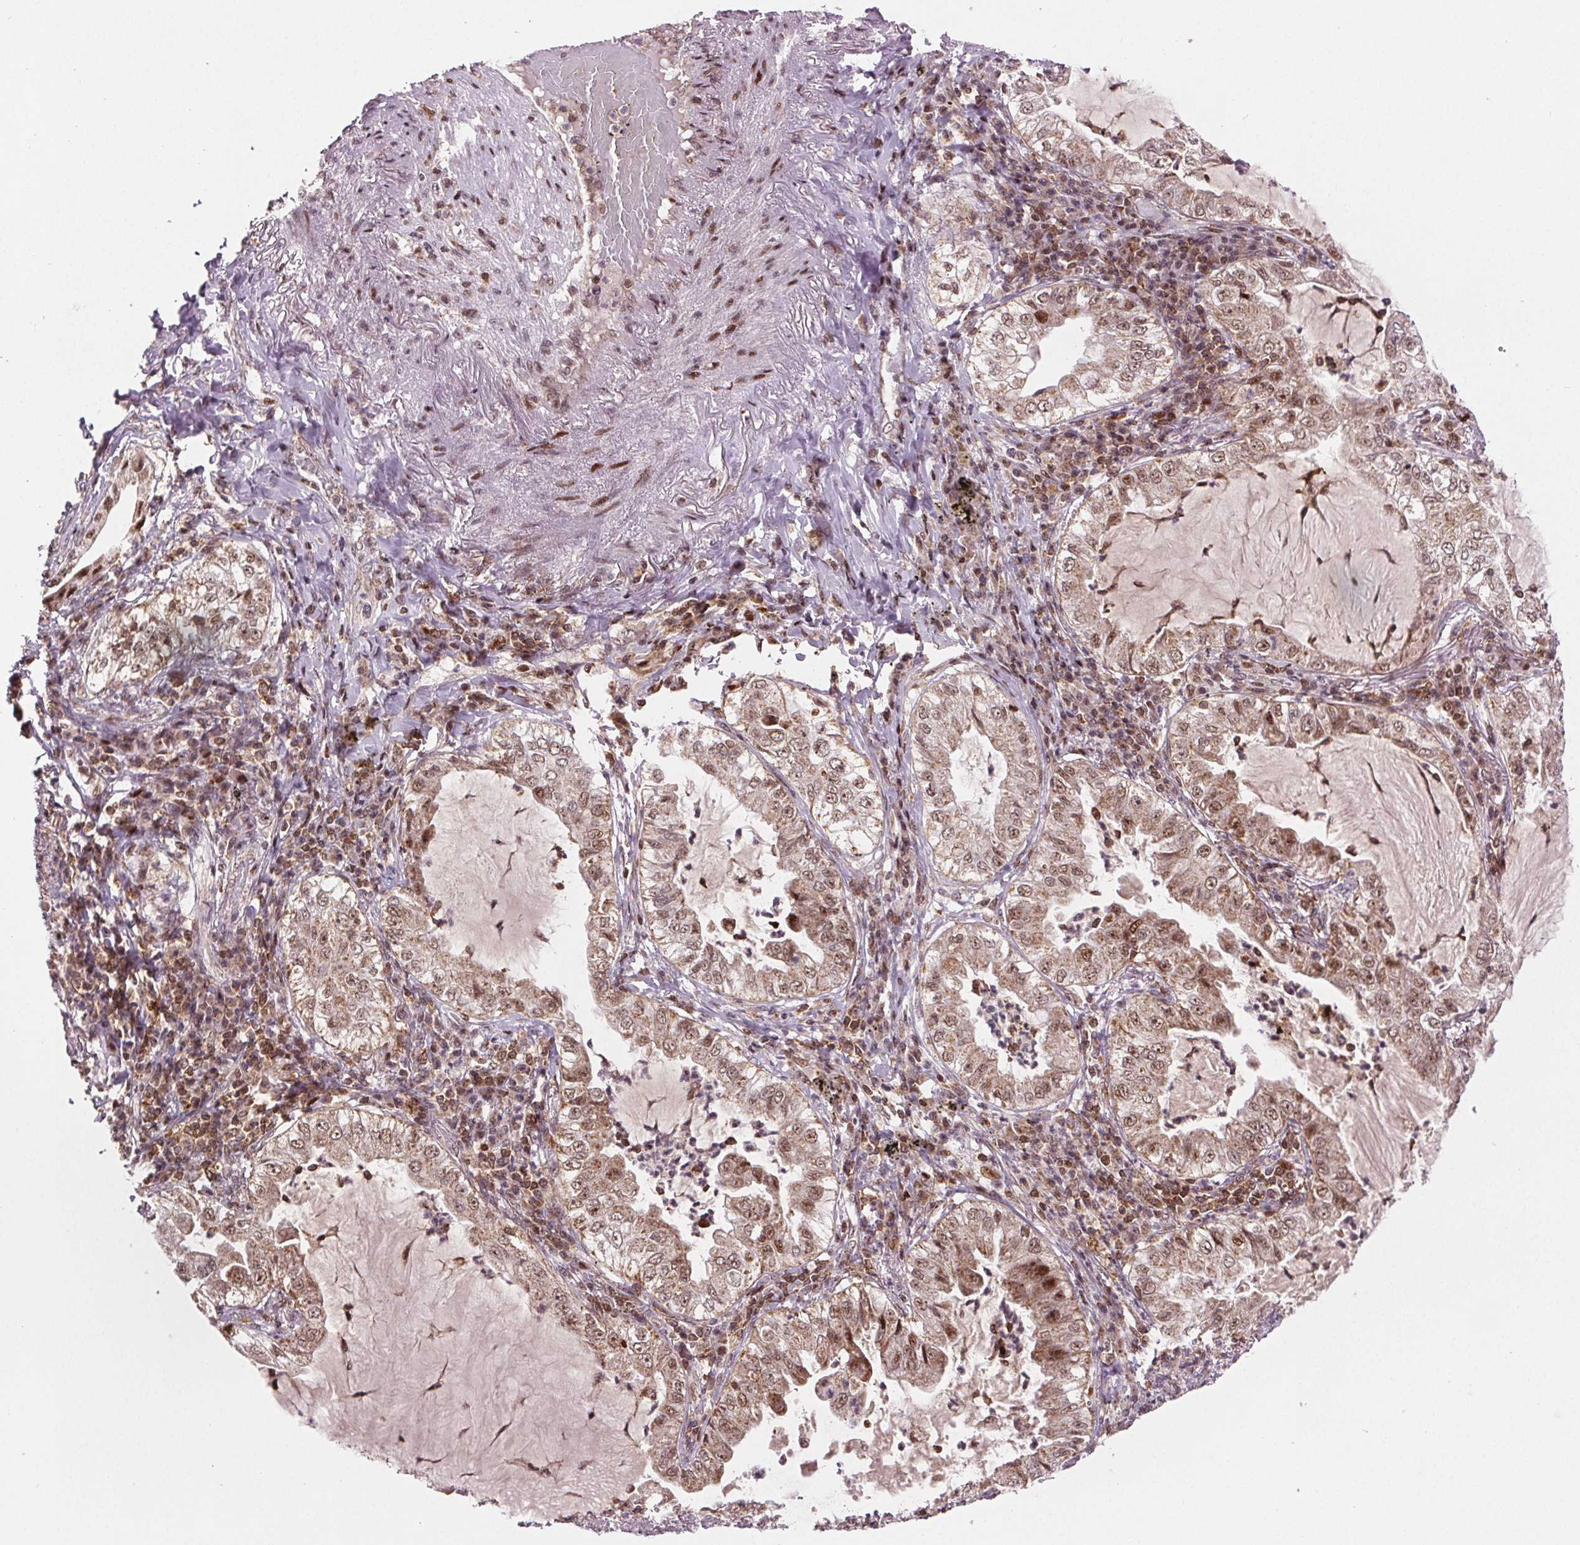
{"staining": {"intensity": "moderate", "quantity": ">75%", "location": "cytoplasmic/membranous,nuclear"}, "tissue": "lung cancer", "cell_type": "Tumor cells", "image_type": "cancer", "snomed": [{"axis": "morphology", "description": "Adenocarcinoma, NOS"}, {"axis": "topography", "description": "Lung"}], "caption": "About >75% of tumor cells in lung cancer (adenocarcinoma) demonstrate moderate cytoplasmic/membranous and nuclear protein expression as visualized by brown immunohistochemical staining.", "gene": "SNRNP35", "patient": {"sex": "female", "age": 73}}